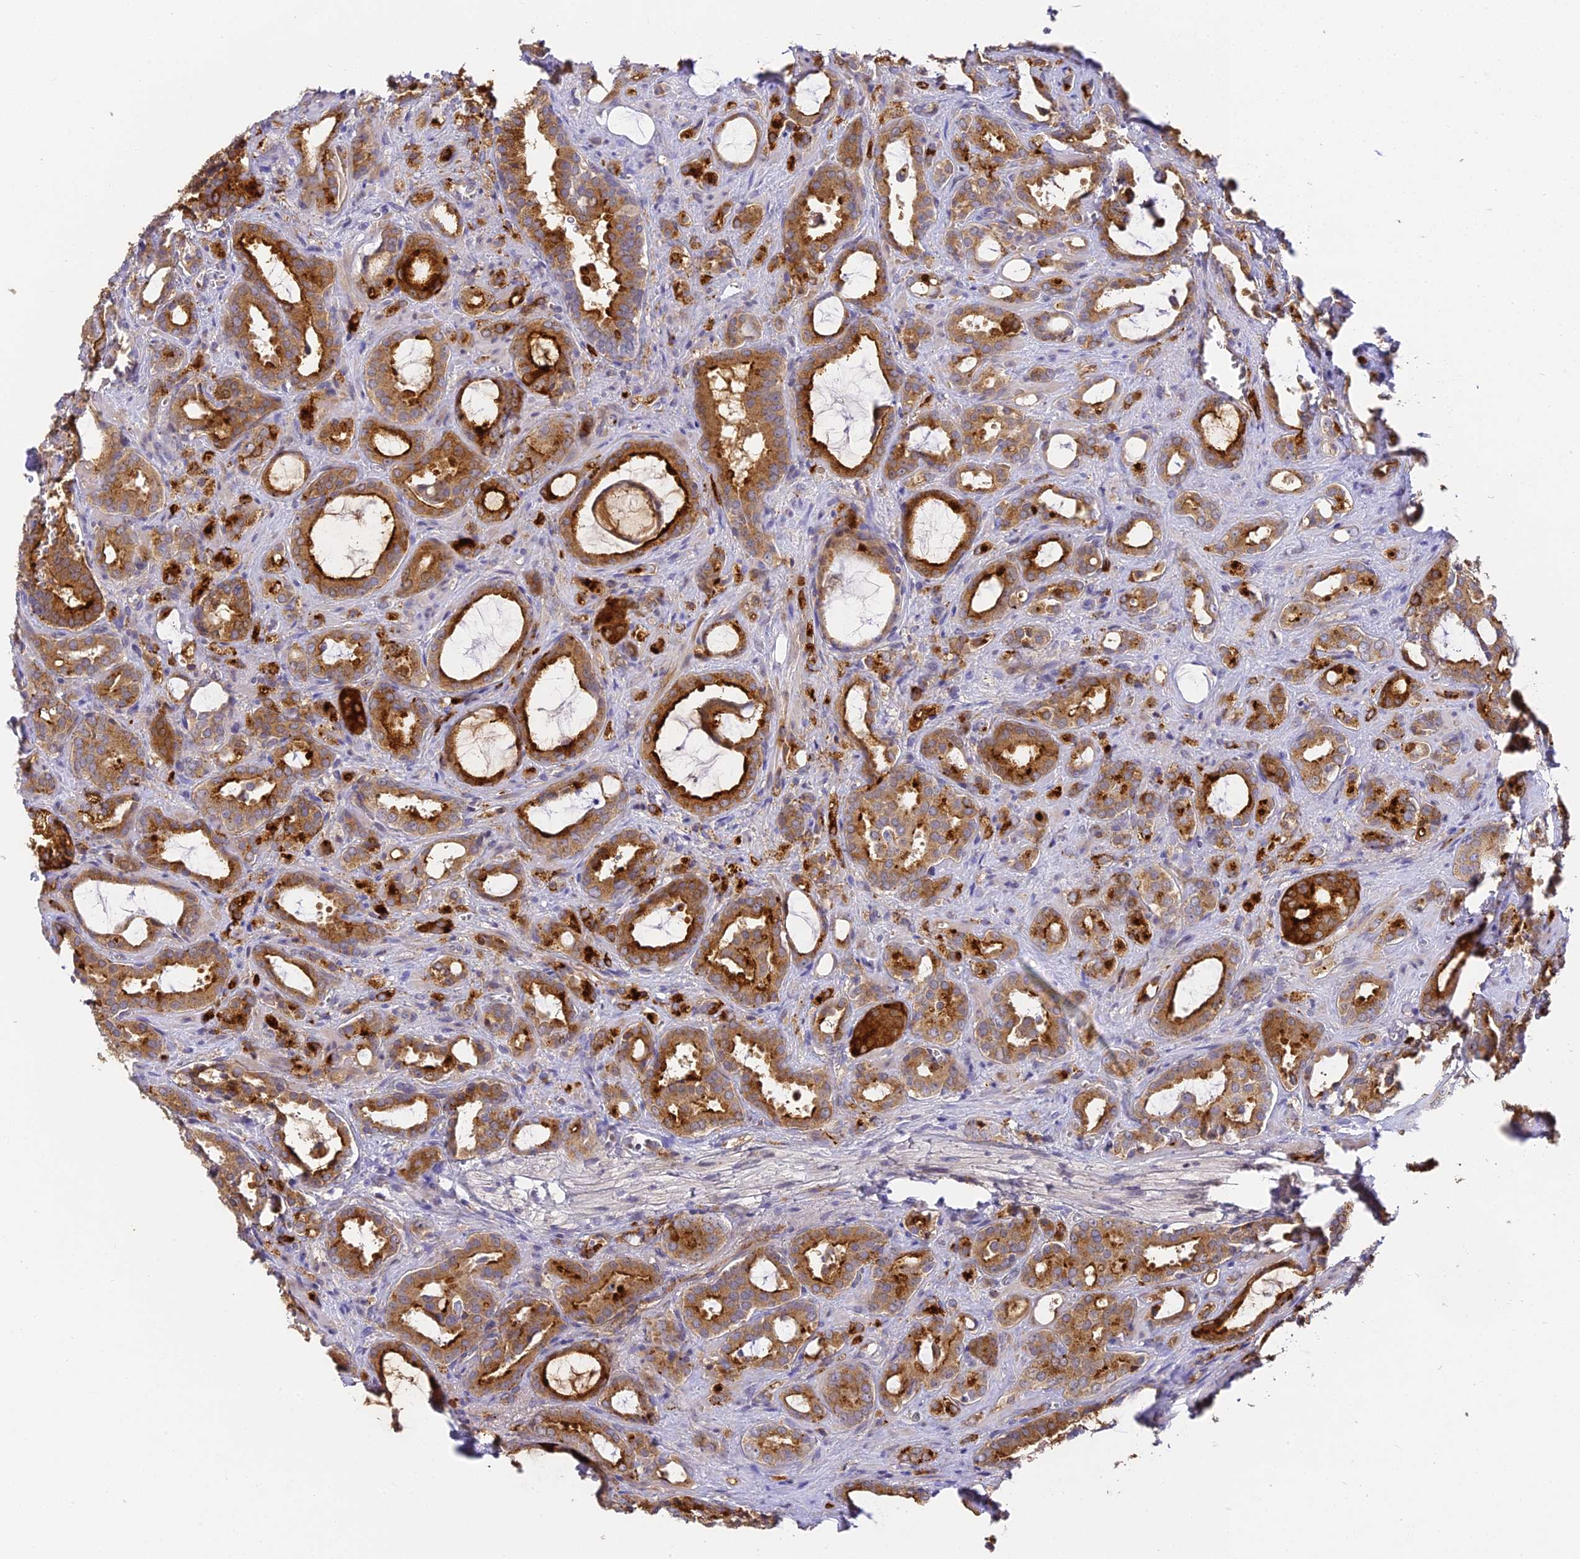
{"staining": {"intensity": "strong", "quantity": ">75%", "location": "cytoplasmic/membranous"}, "tissue": "prostate cancer", "cell_type": "Tumor cells", "image_type": "cancer", "snomed": [{"axis": "morphology", "description": "Adenocarcinoma, High grade"}, {"axis": "topography", "description": "Prostate"}], "caption": "A brown stain labels strong cytoplasmic/membranous positivity of a protein in human prostate high-grade adenocarcinoma tumor cells.", "gene": "DNAAF10", "patient": {"sex": "male", "age": 72}}